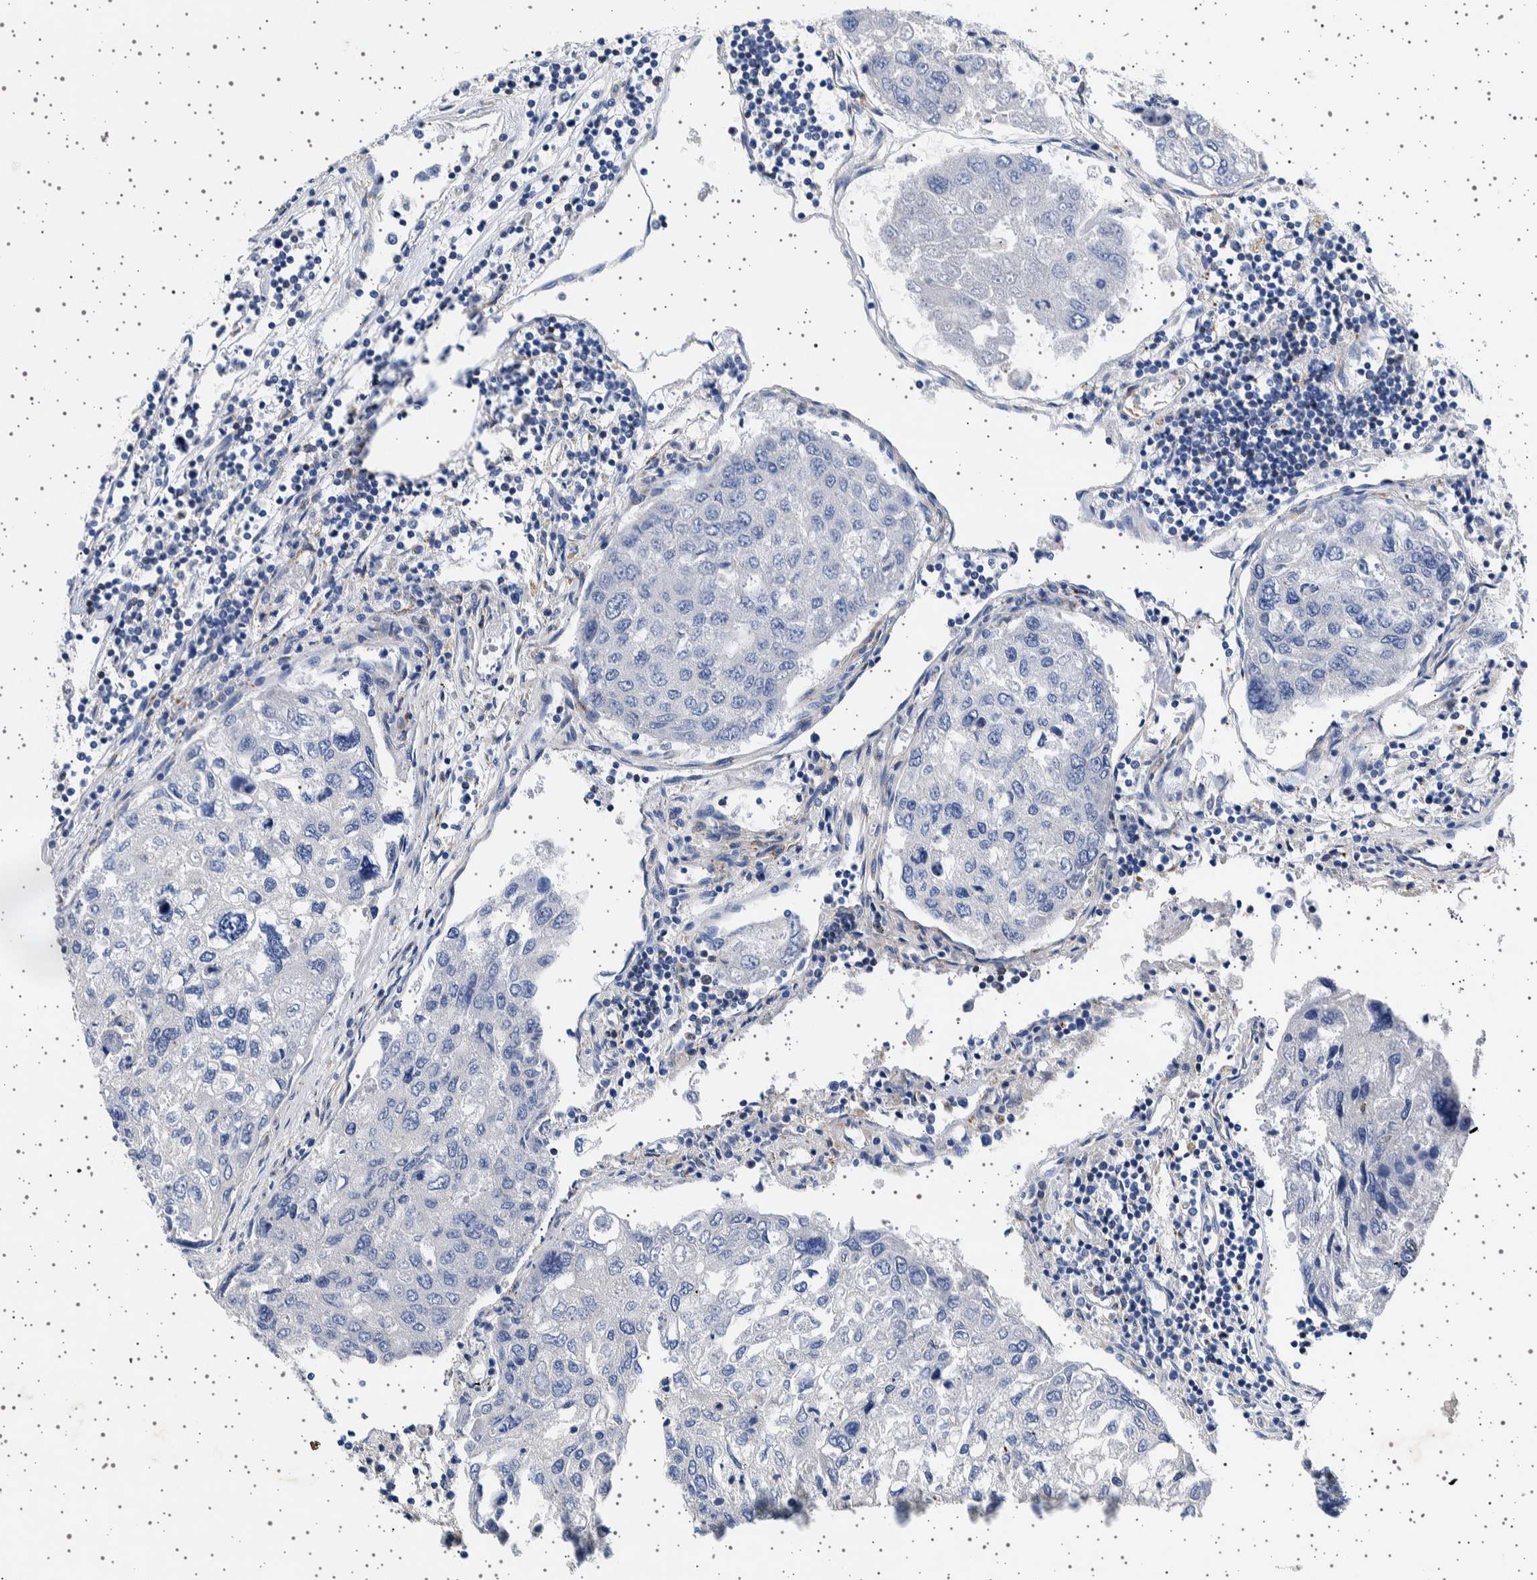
{"staining": {"intensity": "negative", "quantity": "none", "location": "none"}, "tissue": "urothelial cancer", "cell_type": "Tumor cells", "image_type": "cancer", "snomed": [{"axis": "morphology", "description": "Urothelial carcinoma, High grade"}, {"axis": "topography", "description": "Lymph node"}, {"axis": "topography", "description": "Urinary bladder"}], "caption": "Immunohistochemistry of human urothelial cancer displays no staining in tumor cells.", "gene": "SEPTIN4", "patient": {"sex": "male", "age": 51}}